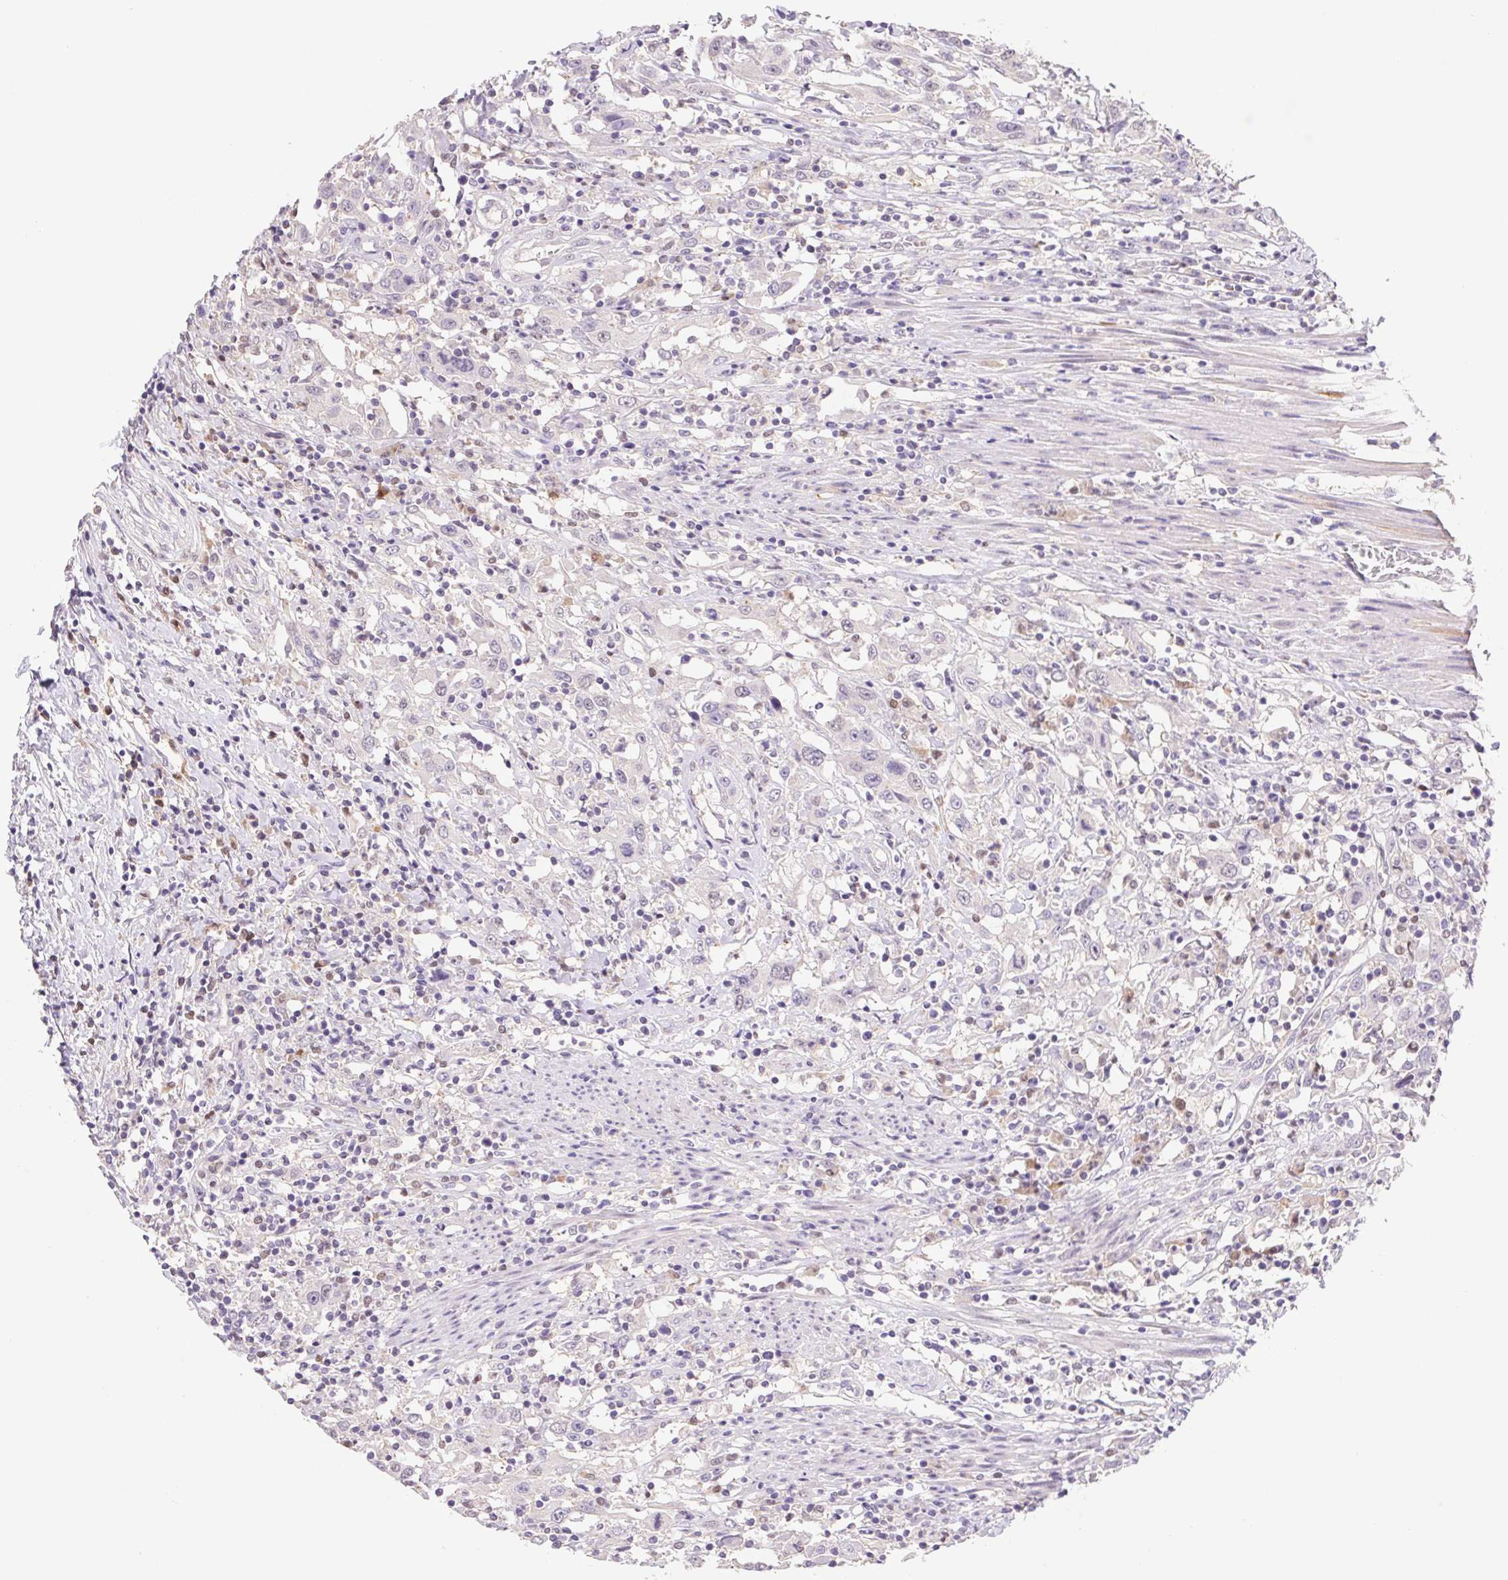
{"staining": {"intensity": "negative", "quantity": "none", "location": "none"}, "tissue": "urothelial cancer", "cell_type": "Tumor cells", "image_type": "cancer", "snomed": [{"axis": "morphology", "description": "Urothelial carcinoma, High grade"}, {"axis": "topography", "description": "Urinary bladder"}], "caption": "Tumor cells show no significant staining in urothelial cancer. (DAB IHC visualized using brightfield microscopy, high magnification).", "gene": "L3MBTL4", "patient": {"sex": "male", "age": 61}}